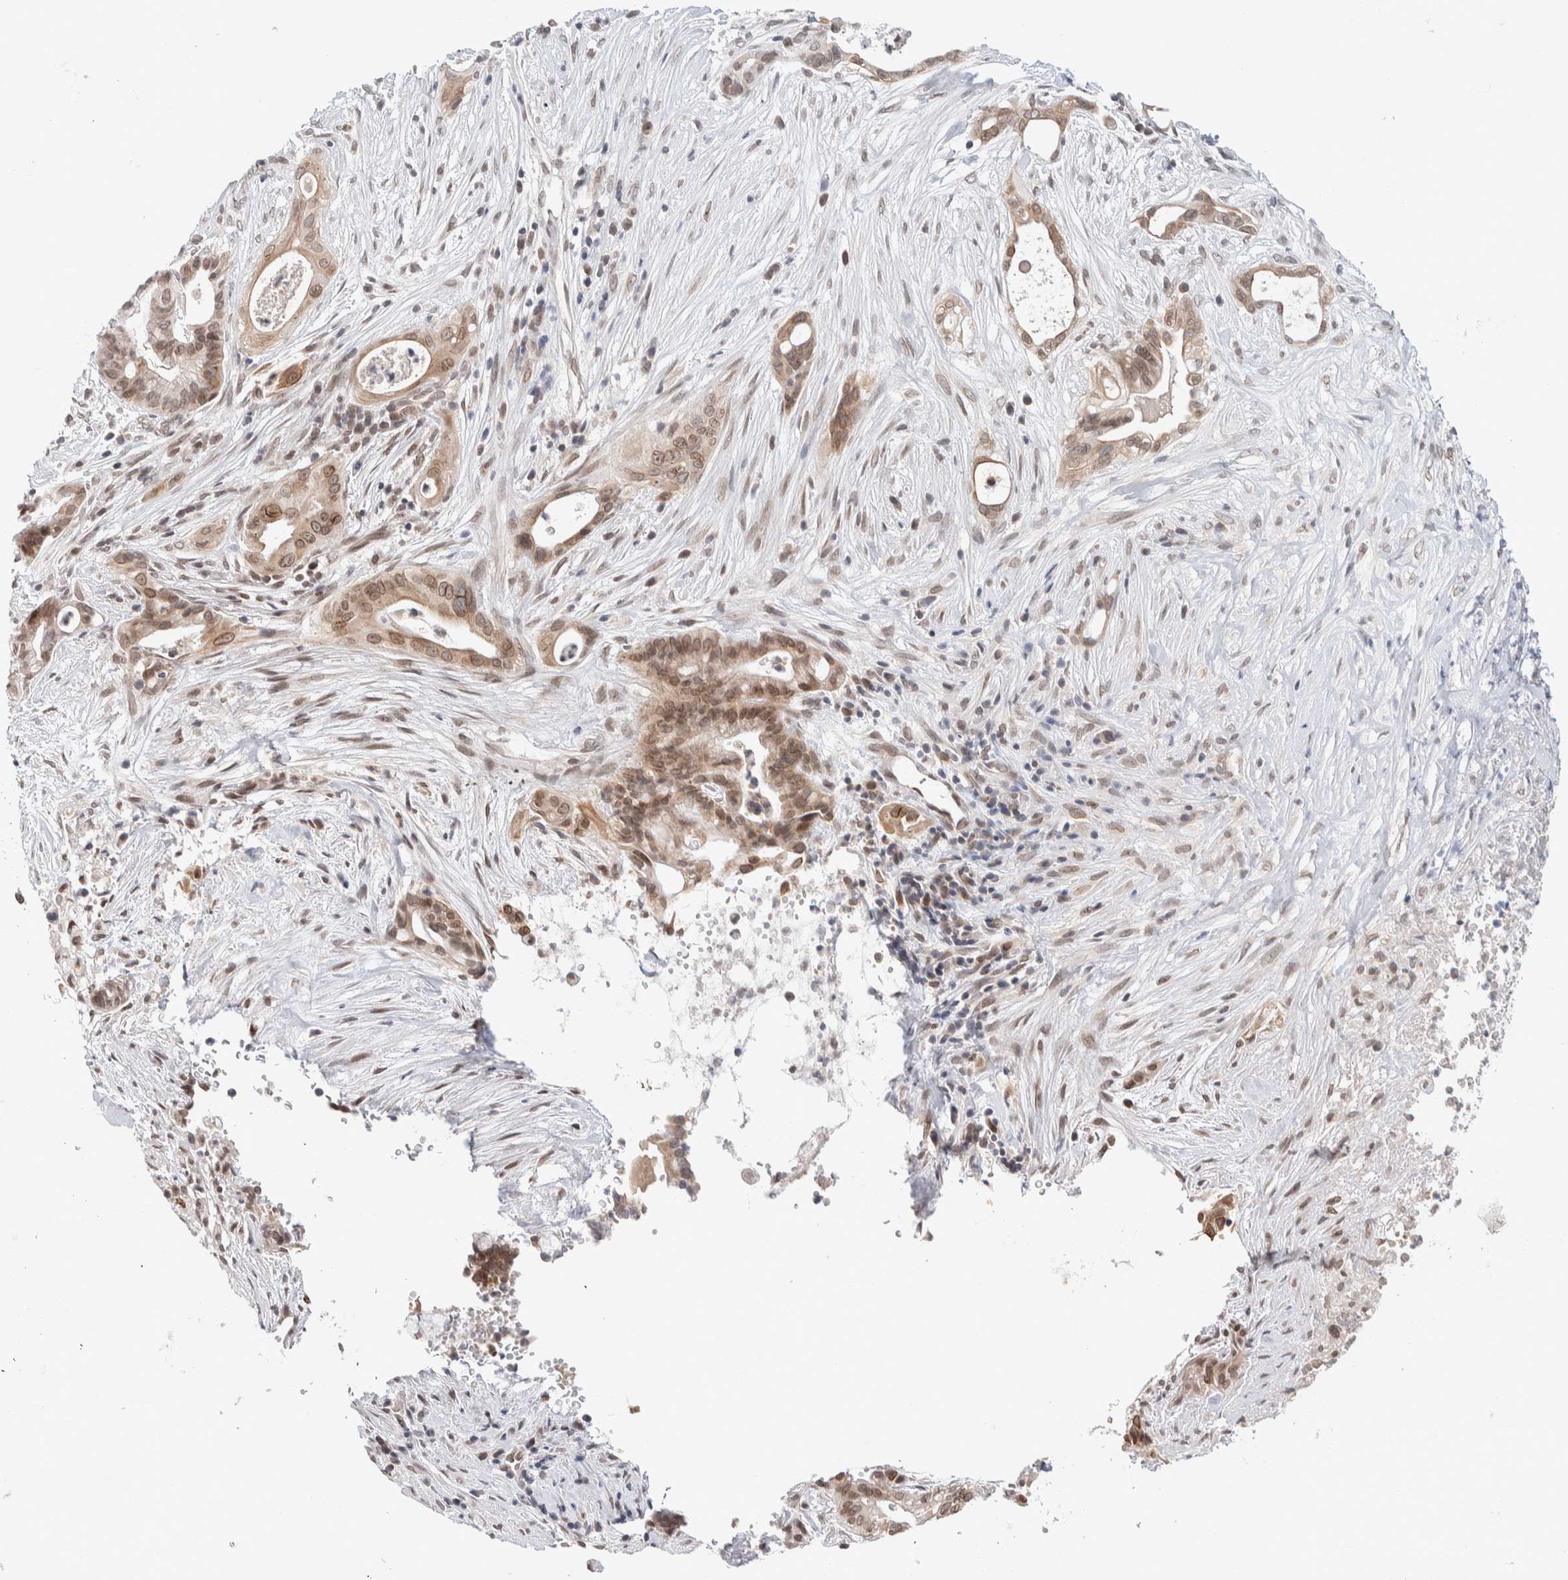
{"staining": {"intensity": "moderate", "quantity": ">75%", "location": "cytoplasmic/membranous,nuclear"}, "tissue": "pancreatic cancer", "cell_type": "Tumor cells", "image_type": "cancer", "snomed": [{"axis": "morphology", "description": "Adenocarcinoma, NOS"}, {"axis": "topography", "description": "Pancreas"}], "caption": "This is a photomicrograph of immunohistochemistry staining of pancreatic cancer (adenocarcinoma), which shows moderate staining in the cytoplasmic/membranous and nuclear of tumor cells.", "gene": "CRAT", "patient": {"sex": "male", "age": 58}}